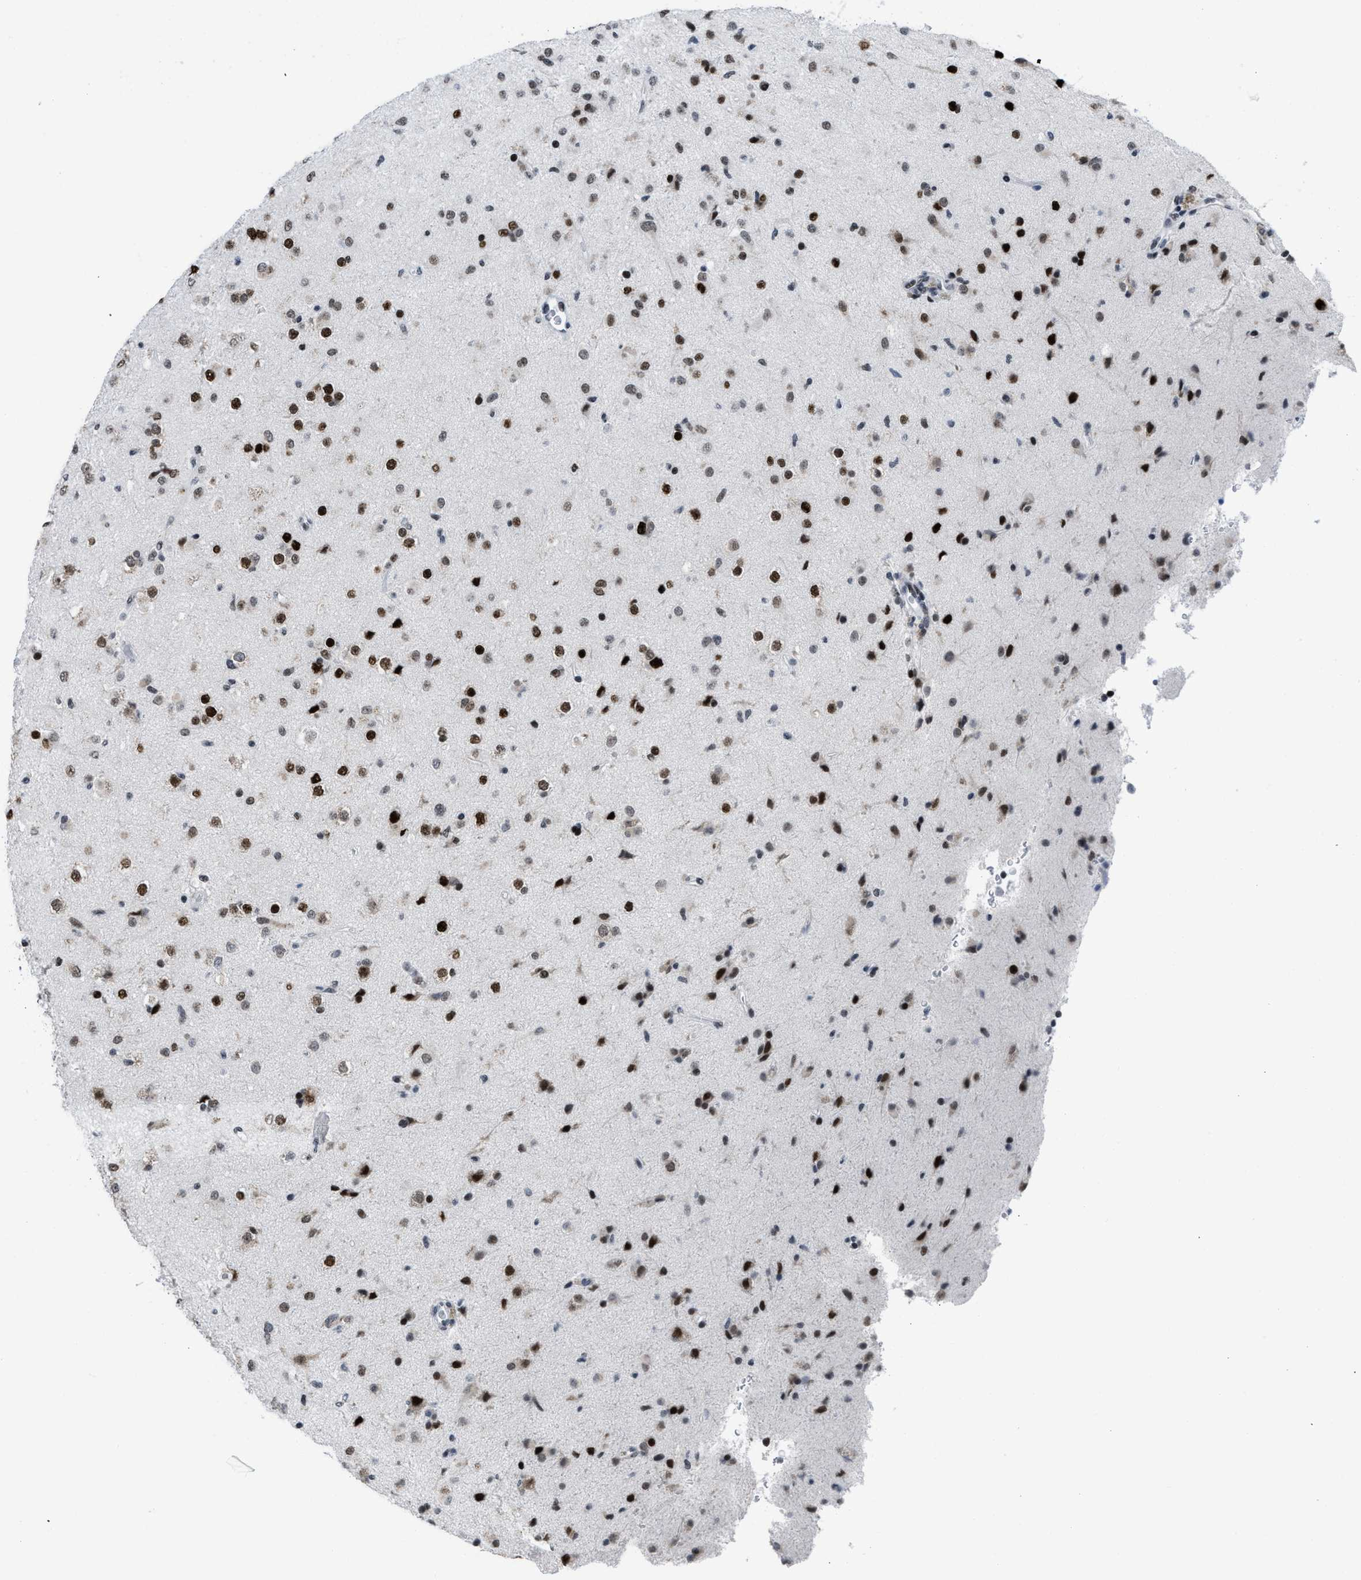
{"staining": {"intensity": "strong", "quantity": ">75%", "location": "nuclear"}, "tissue": "glioma", "cell_type": "Tumor cells", "image_type": "cancer", "snomed": [{"axis": "morphology", "description": "Glioma, malignant, Low grade"}, {"axis": "topography", "description": "Brain"}], "caption": "IHC image of neoplastic tissue: human malignant glioma (low-grade) stained using immunohistochemistry (IHC) reveals high levels of strong protein expression localized specifically in the nuclear of tumor cells, appearing as a nuclear brown color.", "gene": "TERF2IP", "patient": {"sex": "male", "age": 65}}